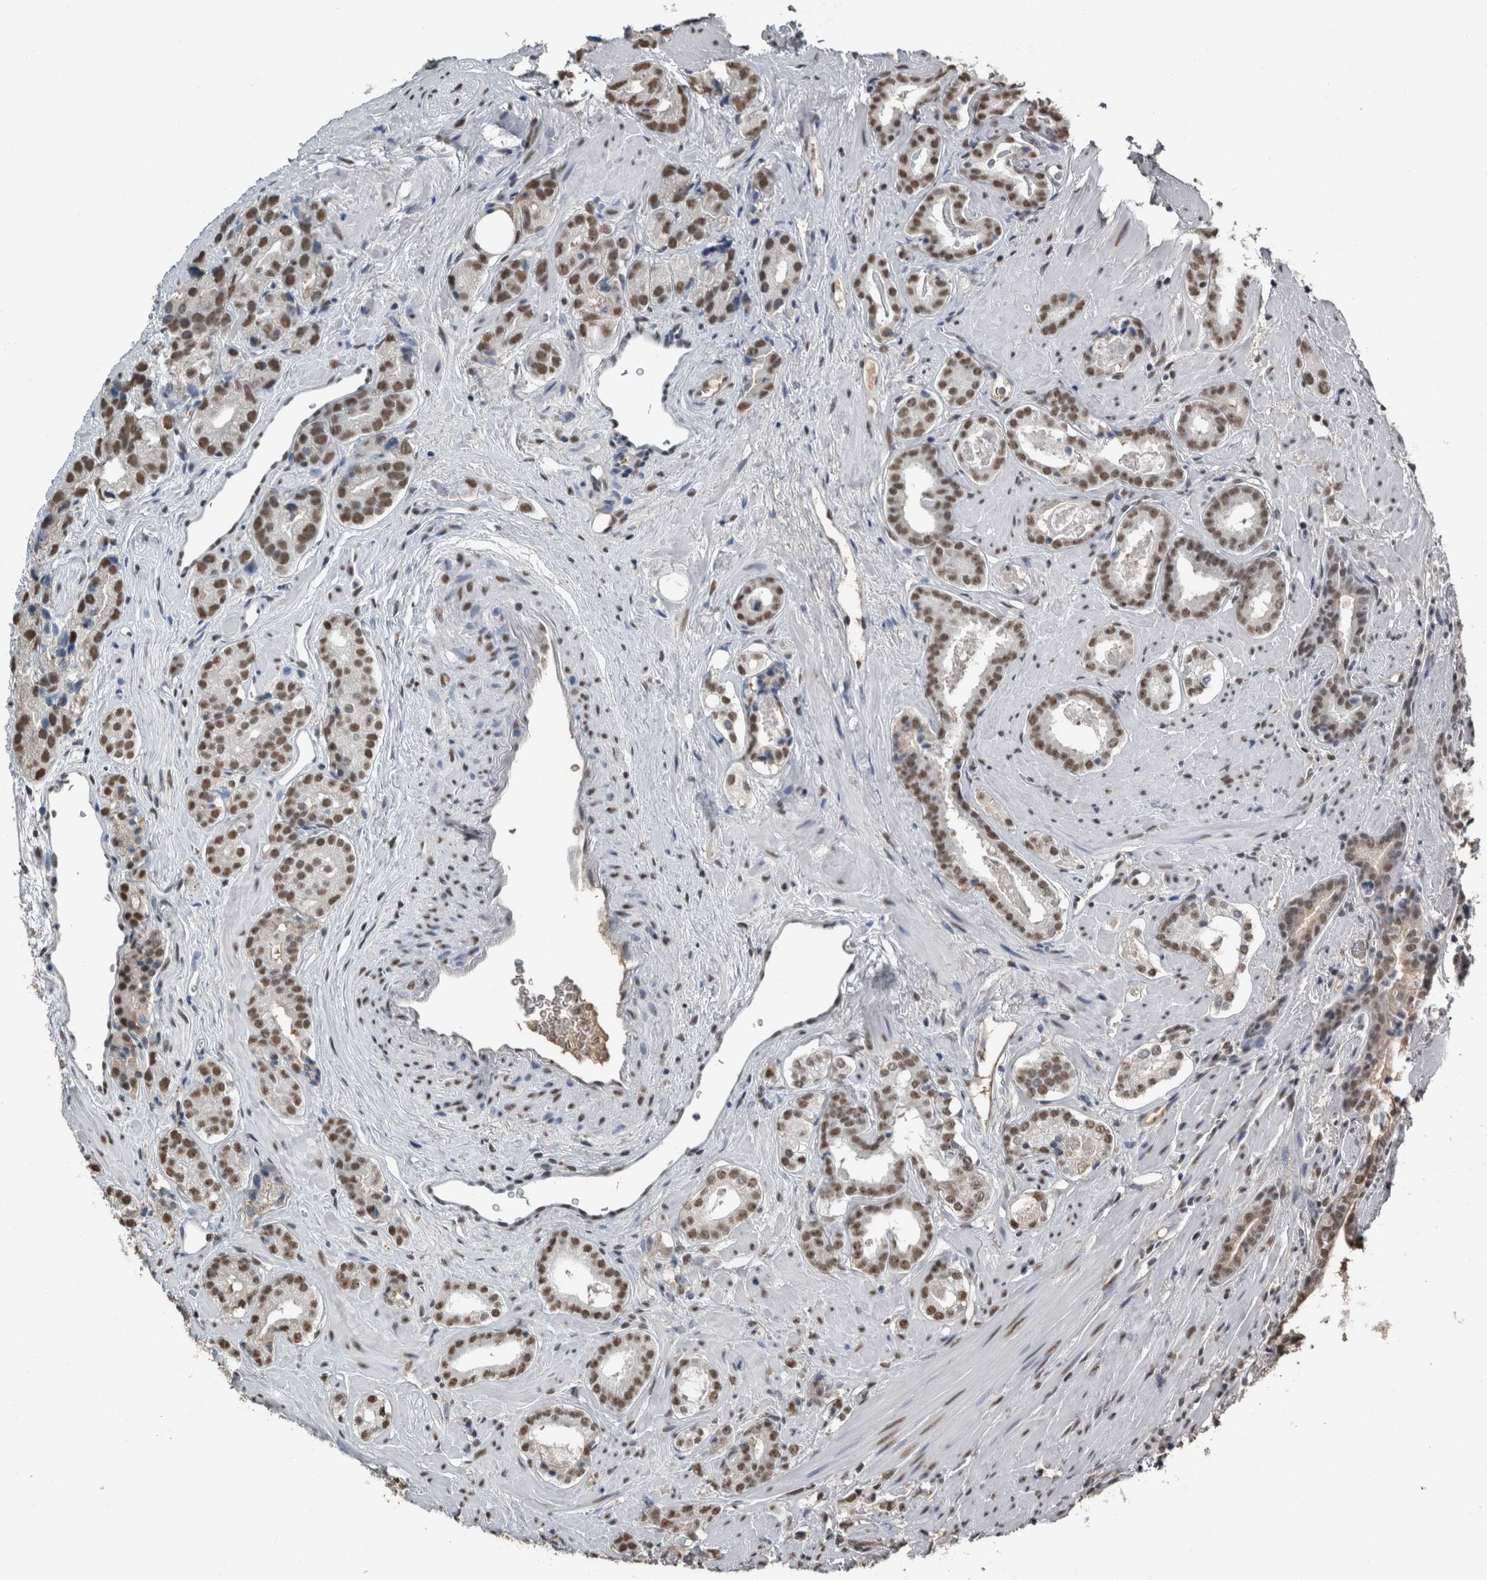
{"staining": {"intensity": "moderate", "quantity": ">75%", "location": "nuclear"}, "tissue": "prostate cancer", "cell_type": "Tumor cells", "image_type": "cancer", "snomed": [{"axis": "morphology", "description": "Adenocarcinoma, High grade"}, {"axis": "topography", "description": "Prostate"}], "caption": "This image displays IHC staining of human prostate cancer (high-grade adenocarcinoma), with medium moderate nuclear expression in about >75% of tumor cells.", "gene": "TGS1", "patient": {"sex": "male", "age": 71}}